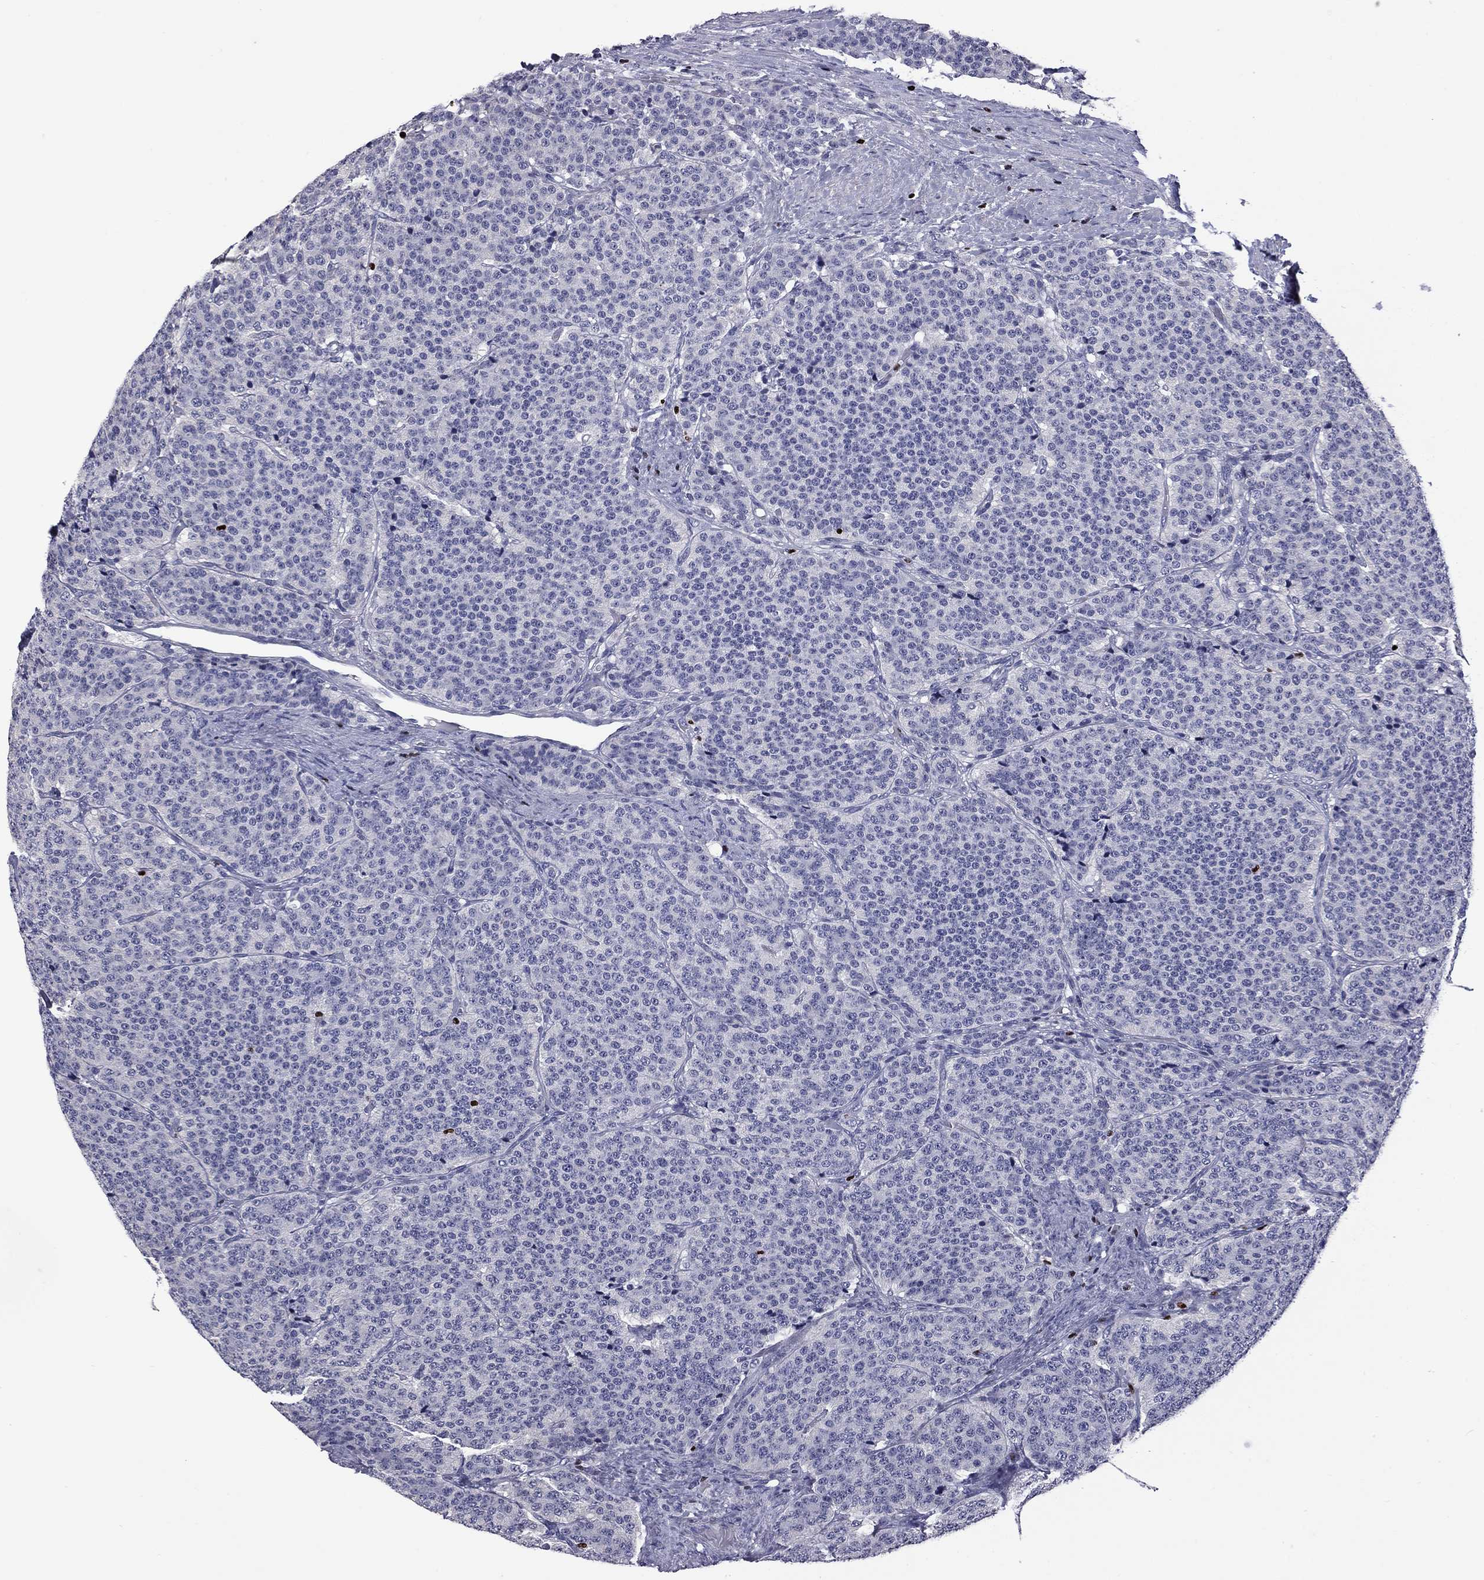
{"staining": {"intensity": "negative", "quantity": "none", "location": "none"}, "tissue": "carcinoid", "cell_type": "Tumor cells", "image_type": "cancer", "snomed": [{"axis": "morphology", "description": "Carcinoid, malignant, NOS"}, {"axis": "topography", "description": "Small intestine"}], "caption": "Human carcinoid (malignant) stained for a protein using immunohistochemistry demonstrates no positivity in tumor cells.", "gene": "IKZF3", "patient": {"sex": "female", "age": 58}}